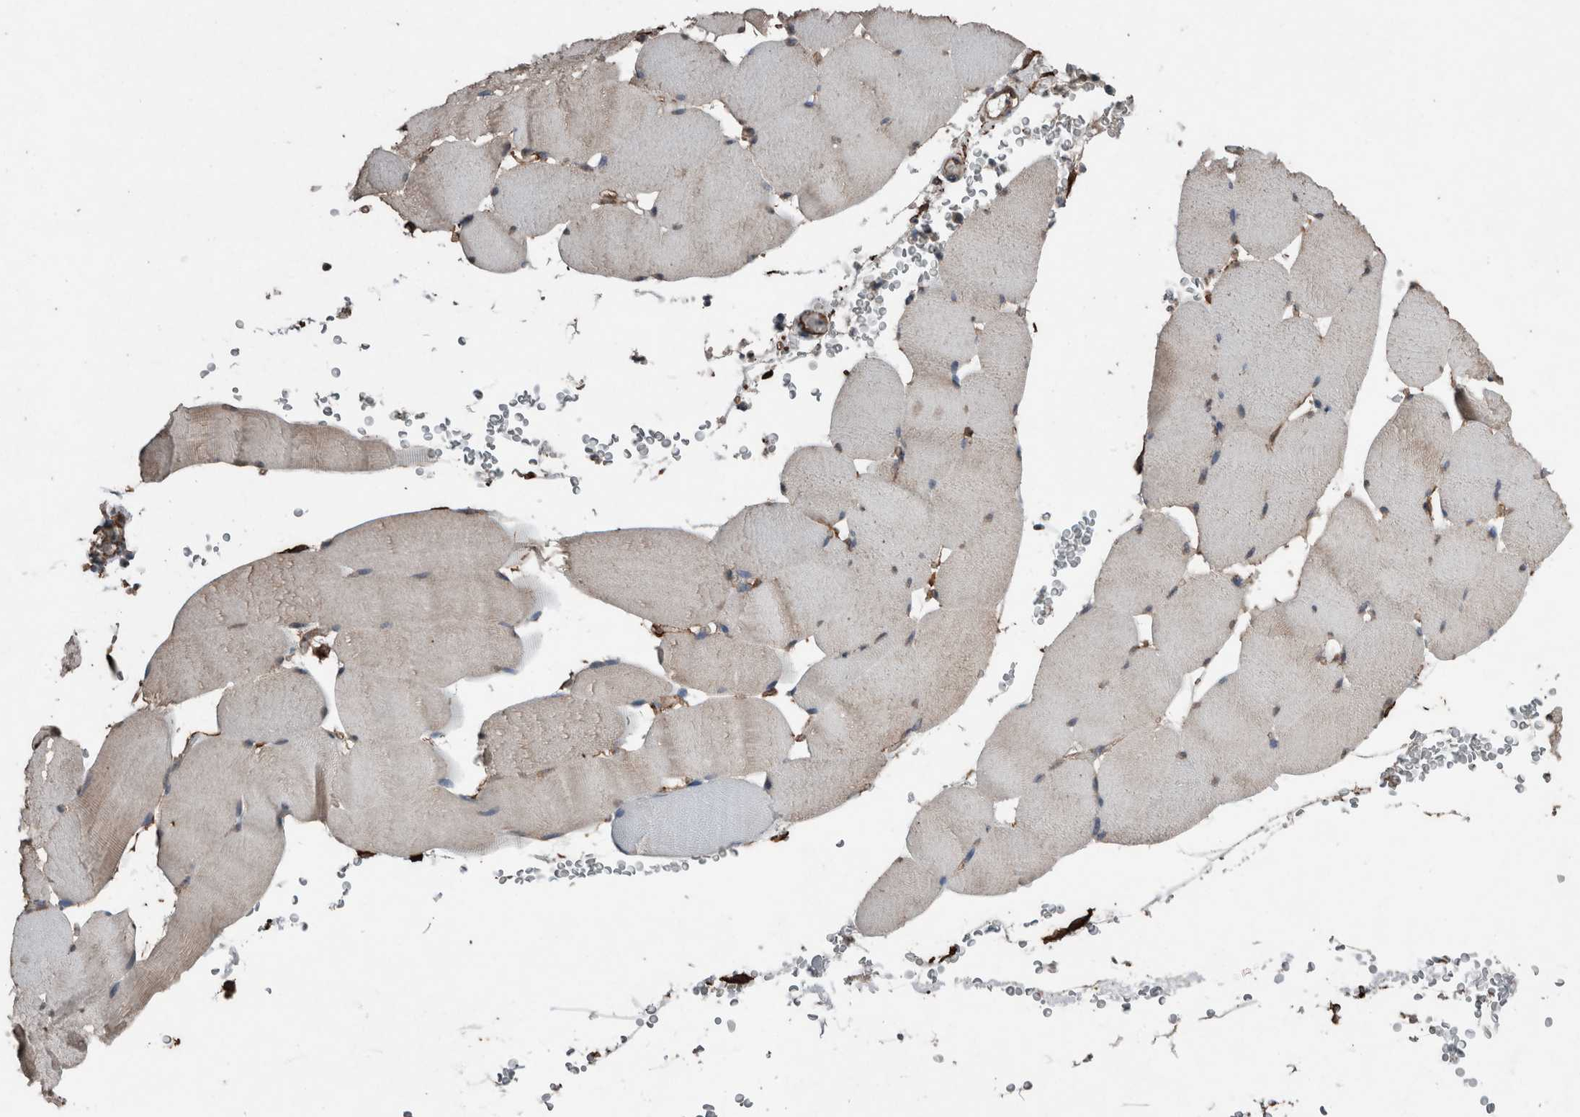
{"staining": {"intensity": "negative", "quantity": "none", "location": "none"}, "tissue": "skeletal muscle", "cell_type": "Myocytes", "image_type": "normal", "snomed": [{"axis": "morphology", "description": "Normal tissue, NOS"}, {"axis": "topography", "description": "Skeletal muscle"}], "caption": "This is an immunohistochemistry histopathology image of normal skeletal muscle. There is no staining in myocytes.", "gene": "S100A10", "patient": {"sex": "male", "age": 62}}